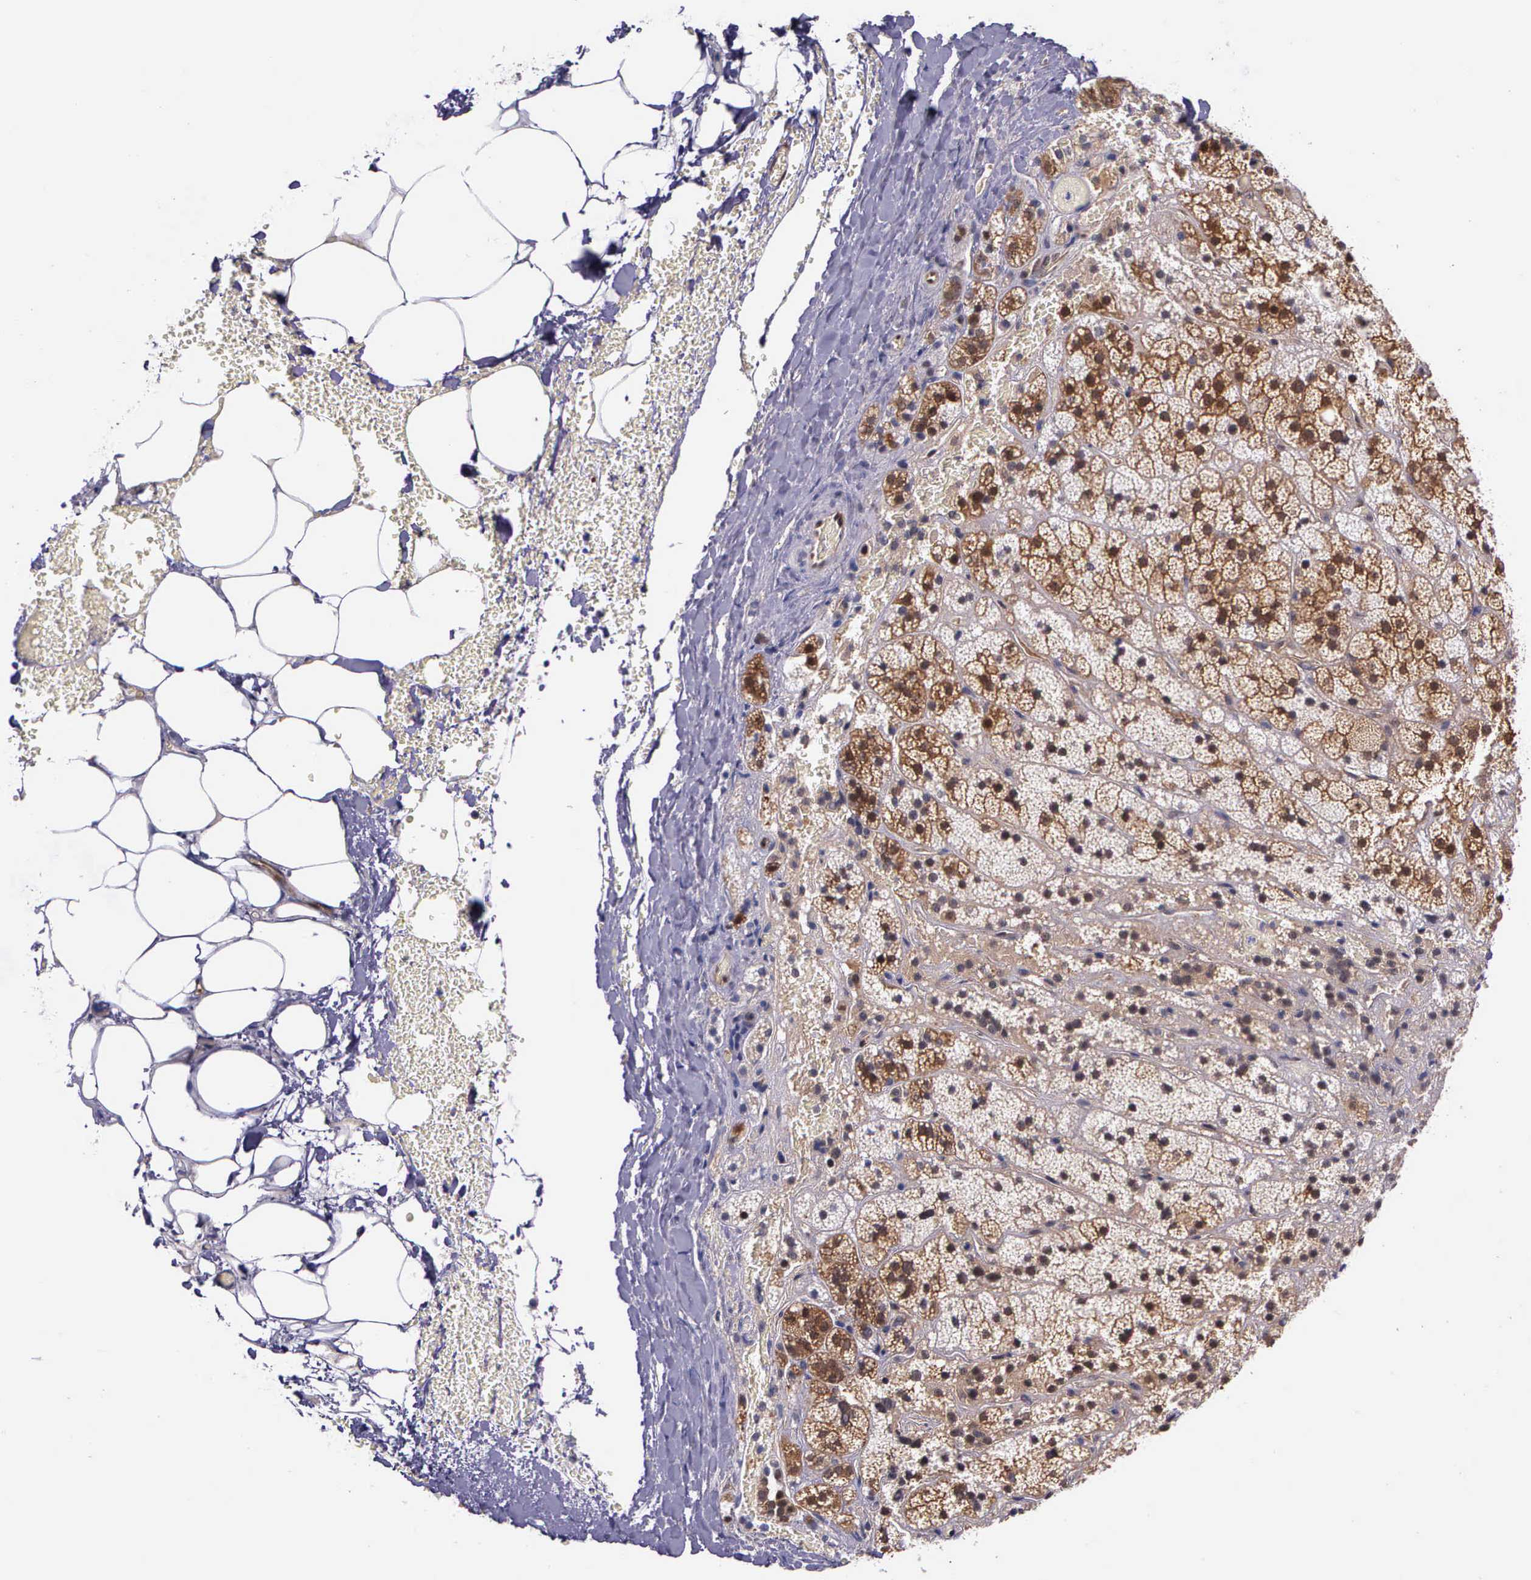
{"staining": {"intensity": "strong", "quantity": ">75%", "location": "cytoplasmic/membranous,nuclear"}, "tissue": "adrenal gland", "cell_type": "Glandular cells", "image_type": "normal", "snomed": [{"axis": "morphology", "description": "Normal tissue, NOS"}, {"axis": "topography", "description": "Adrenal gland"}], "caption": "Brown immunohistochemical staining in unremarkable human adrenal gland demonstrates strong cytoplasmic/membranous,nuclear staining in approximately >75% of glandular cells.", "gene": "GMPR2", "patient": {"sex": "male", "age": 57}}